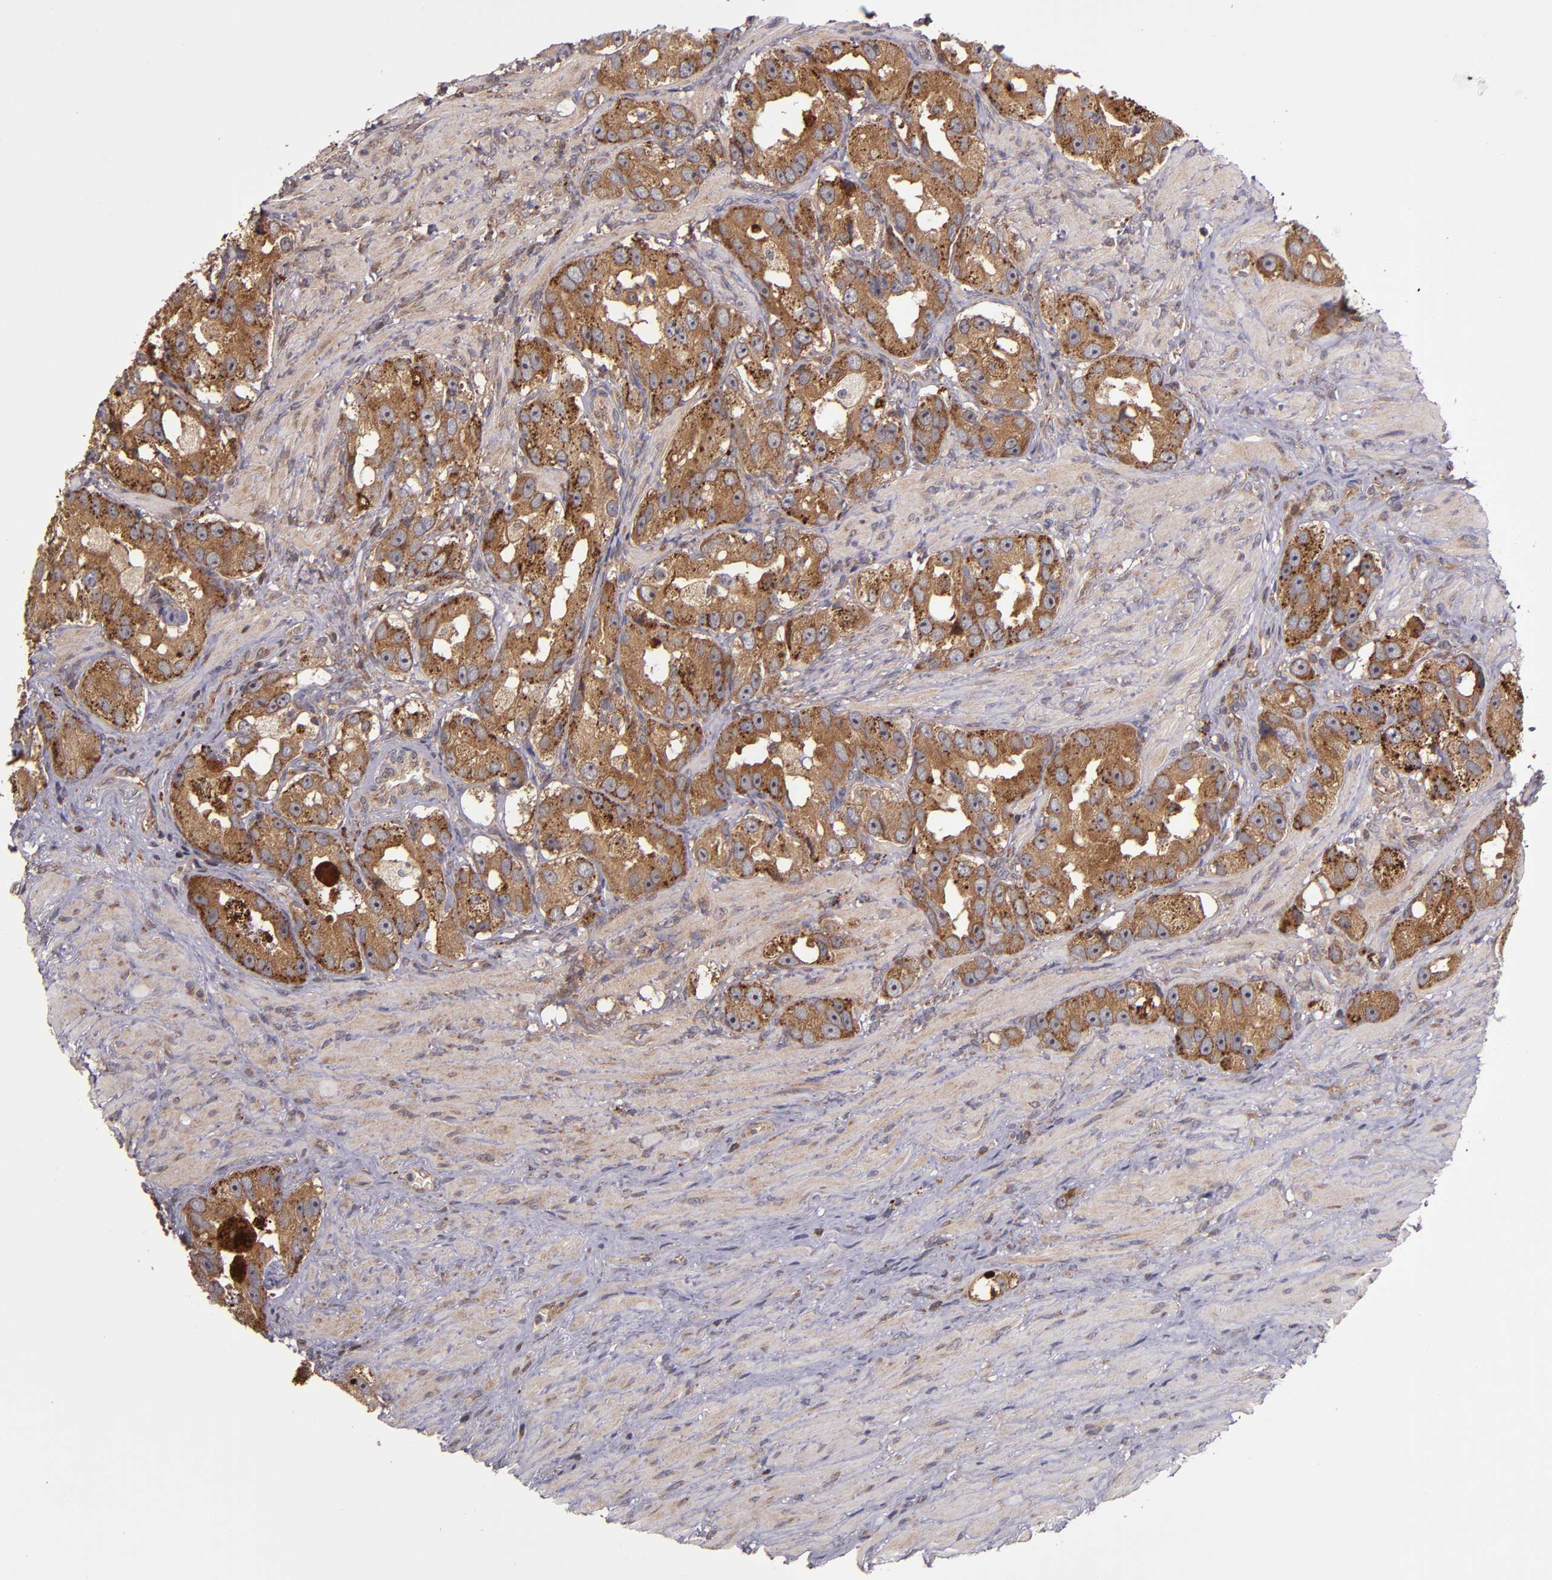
{"staining": {"intensity": "strong", "quantity": ">75%", "location": "cytoplasmic/membranous"}, "tissue": "prostate cancer", "cell_type": "Tumor cells", "image_type": "cancer", "snomed": [{"axis": "morphology", "description": "Adenocarcinoma, High grade"}, {"axis": "topography", "description": "Prostate"}], "caption": "Immunohistochemistry staining of prostate cancer, which demonstrates high levels of strong cytoplasmic/membranous positivity in about >75% of tumor cells indicating strong cytoplasmic/membranous protein positivity. The staining was performed using DAB (3,3'-diaminobenzidine) (brown) for protein detection and nuclei were counterstained in hematoxylin (blue).", "gene": "EIF4ENIF1", "patient": {"sex": "male", "age": 63}}